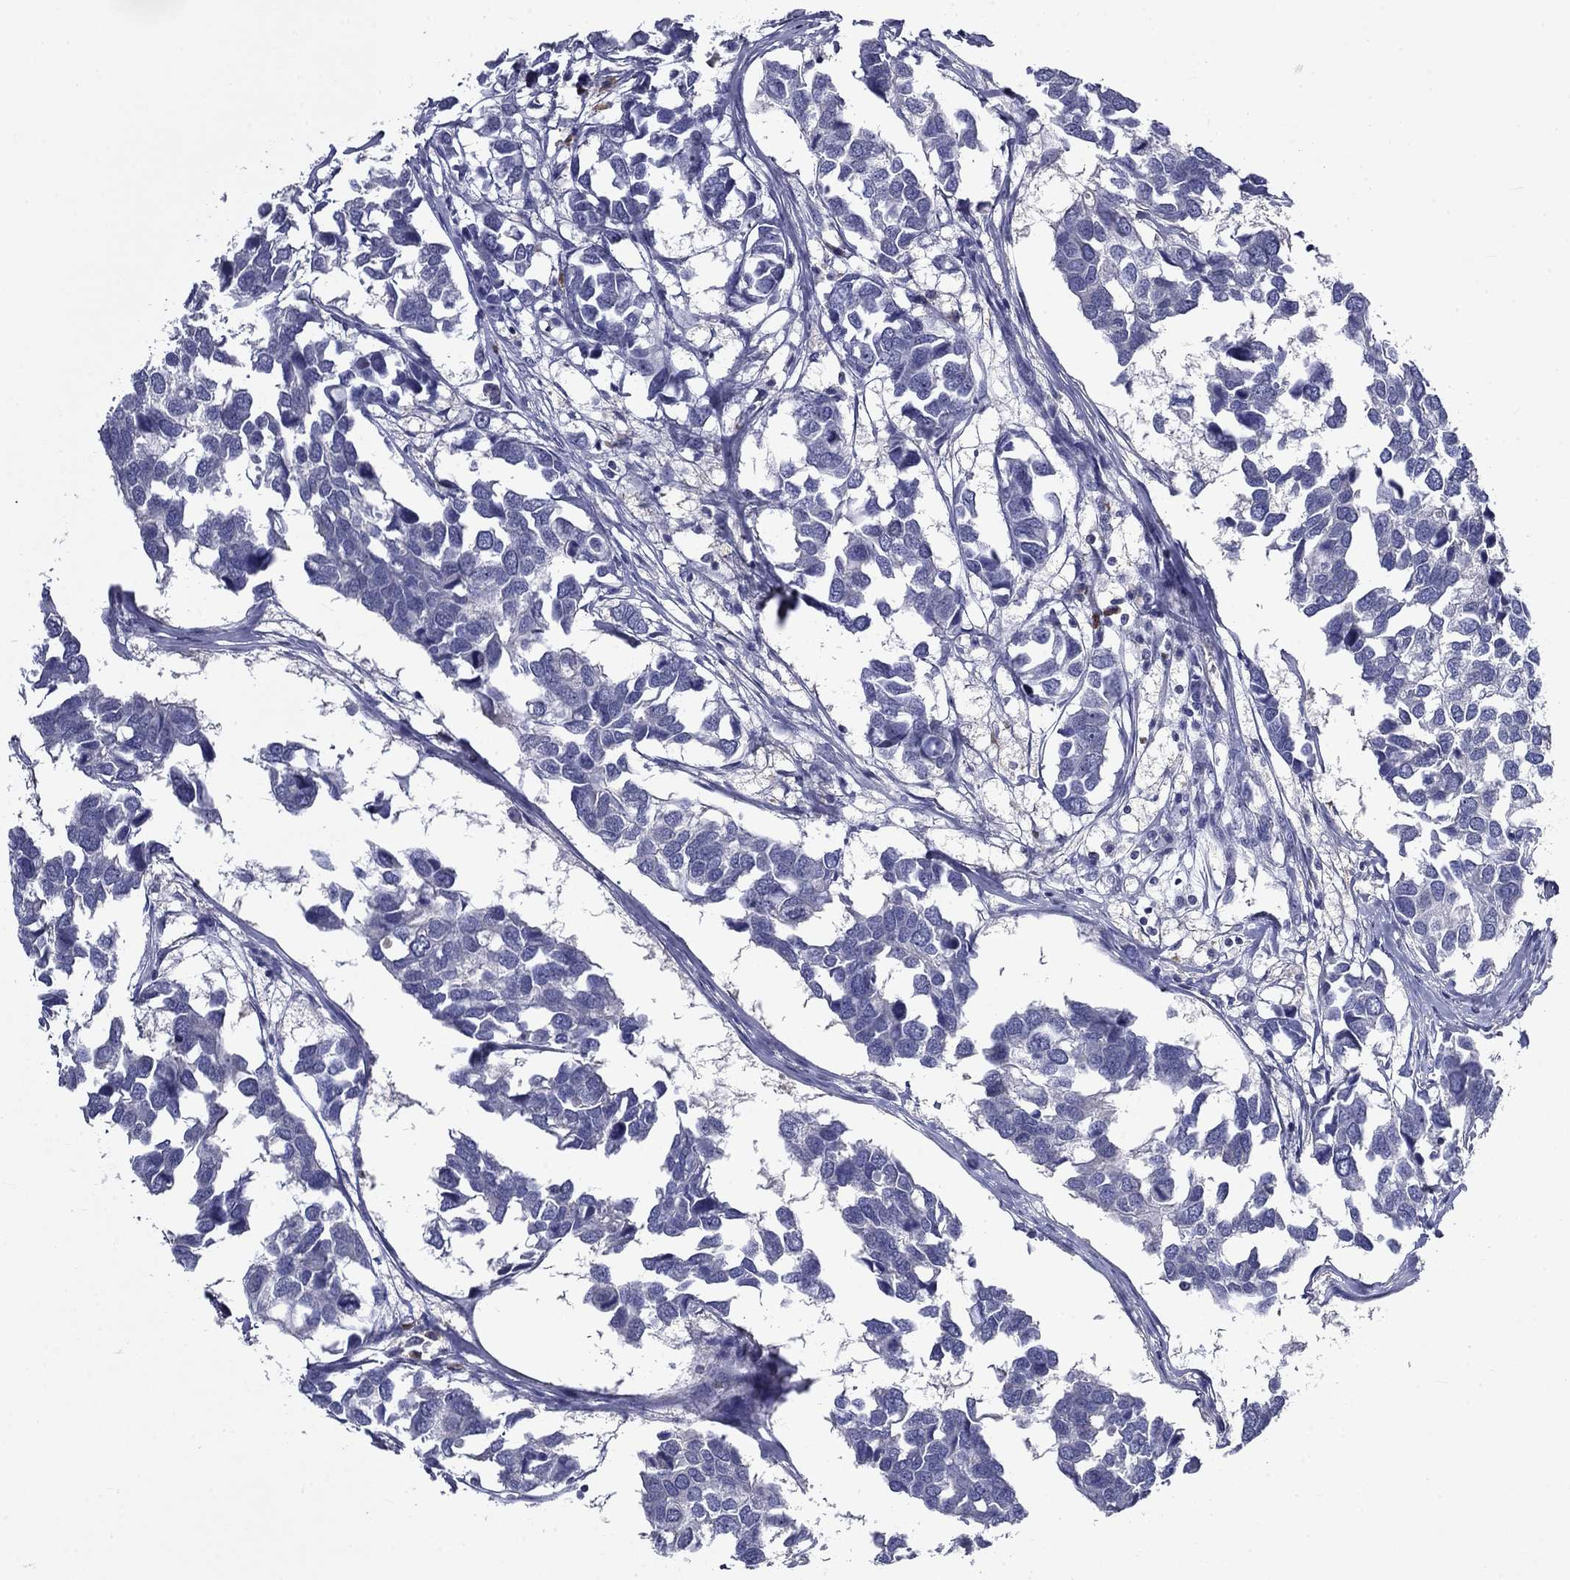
{"staining": {"intensity": "negative", "quantity": "none", "location": "none"}, "tissue": "breast cancer", "cell_type": "Tumor cells", "image_type": "cancer", "snomed": [{"axis": "morphology", "description": "Duct carcinoma"}, {"axis": "topography", "description": "Breast"}], "caption": "Photomicrograph shows no protein positivity in tumor cells of breast cancer (invasive ductal carcinoma) tissue. (DAB immunohistochemistry with hematoxylin counter stain).", "gene": "POU2F2", "patient": {"sex": "female", "age": 83}}